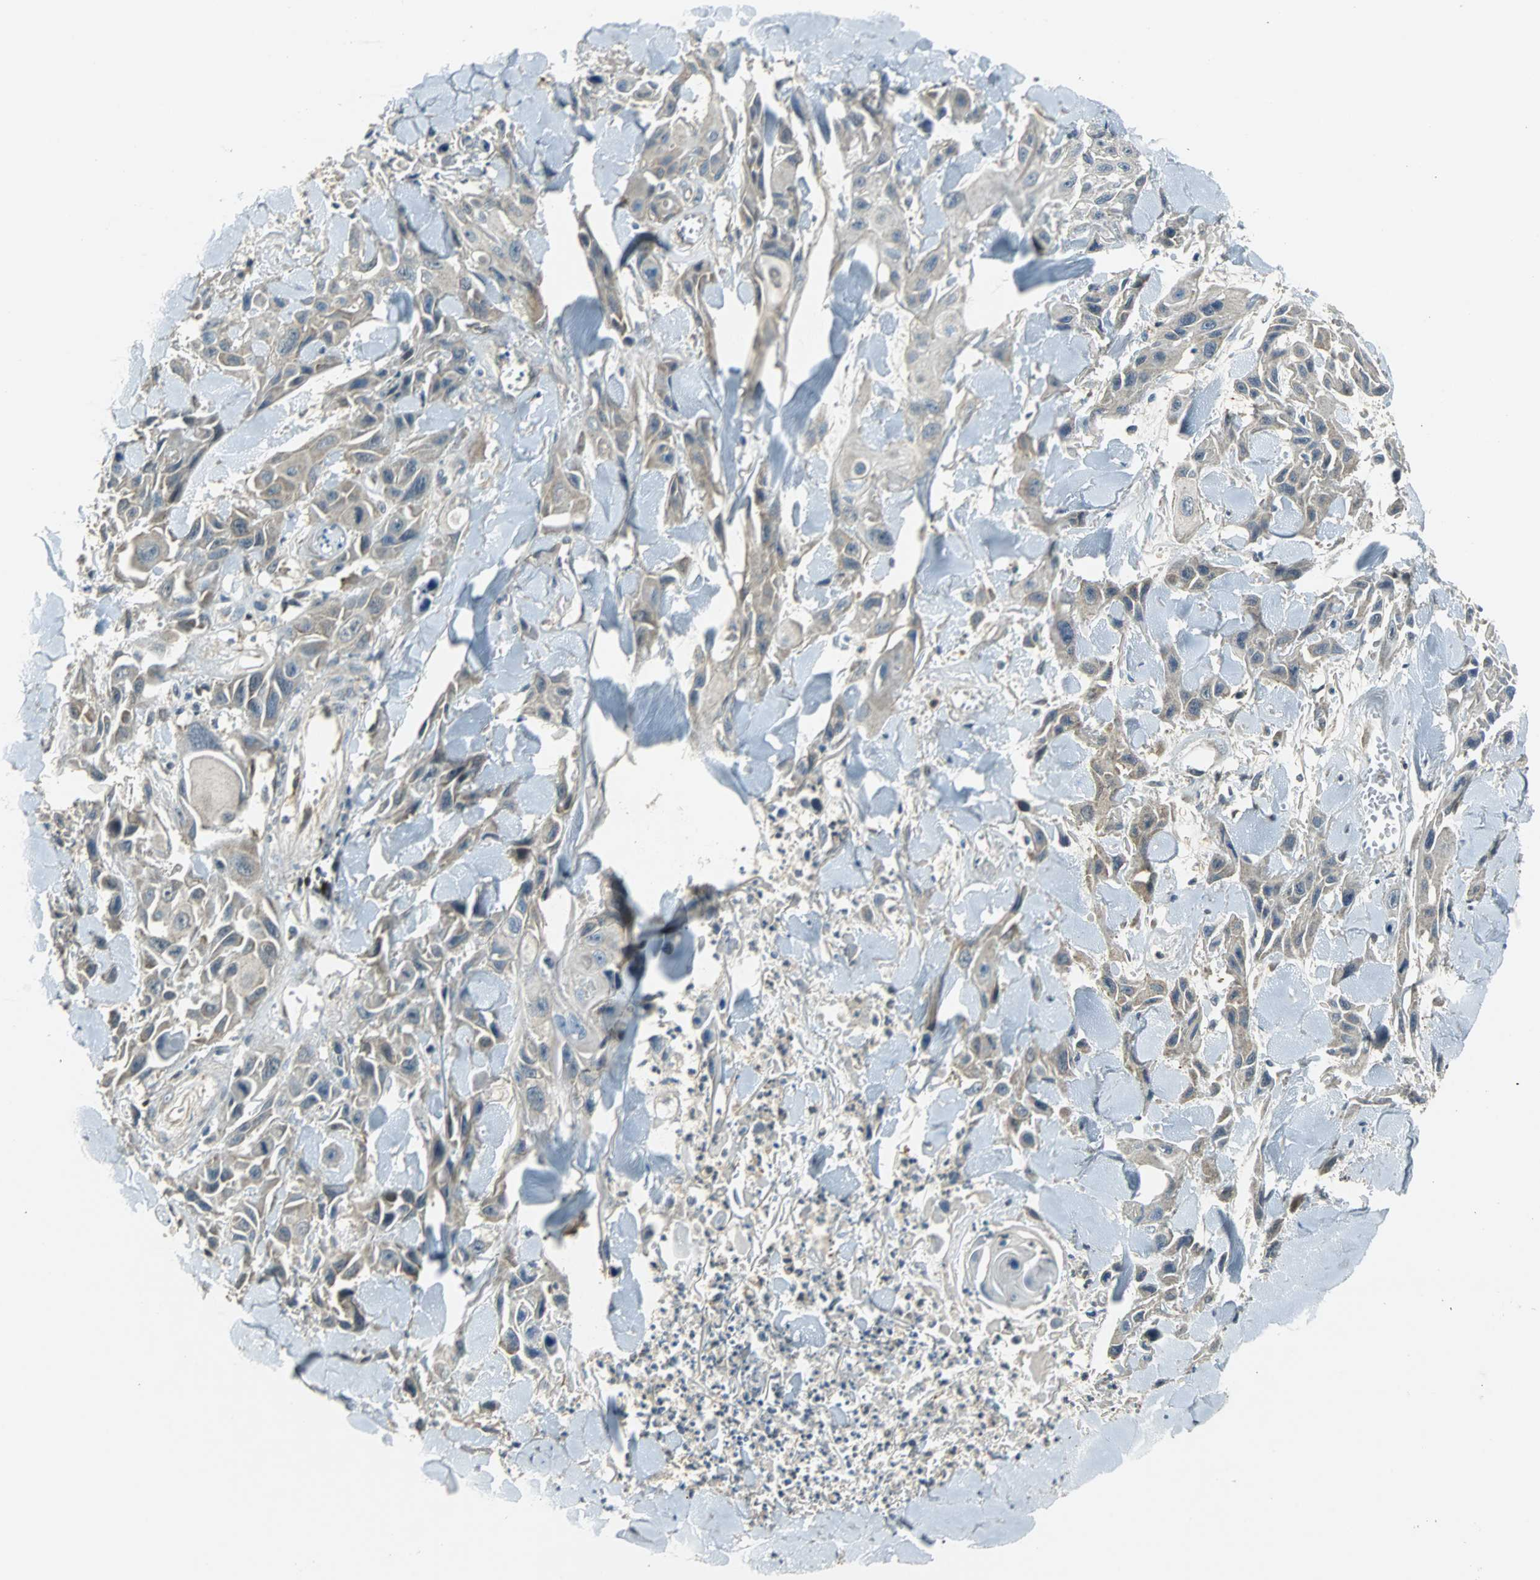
{"staining": {"intensity": "weak", "quantity": ">75%", "location": "cytoplasmic/membranous"}, "tissue": "skin cancer", "cell_type": "Tumor cells", "image_type": "cancer", "snomed": [{"axis": "morphology", "description": "Squamous cell carcinoma, NOS"}, {"axis": "topography", "description": "Skin"}, {"axis": "topography", "description": "Anal"}], "caption": "This is a photomicrograph of immunohistochemistry (IHC) staining of skin squamous cell carcinoma, which shows weak staining in the cytoplasmic/membranous of tumor cells.", "gene": "GSDMD", "patient": {"sex": "female", "age": 55}}